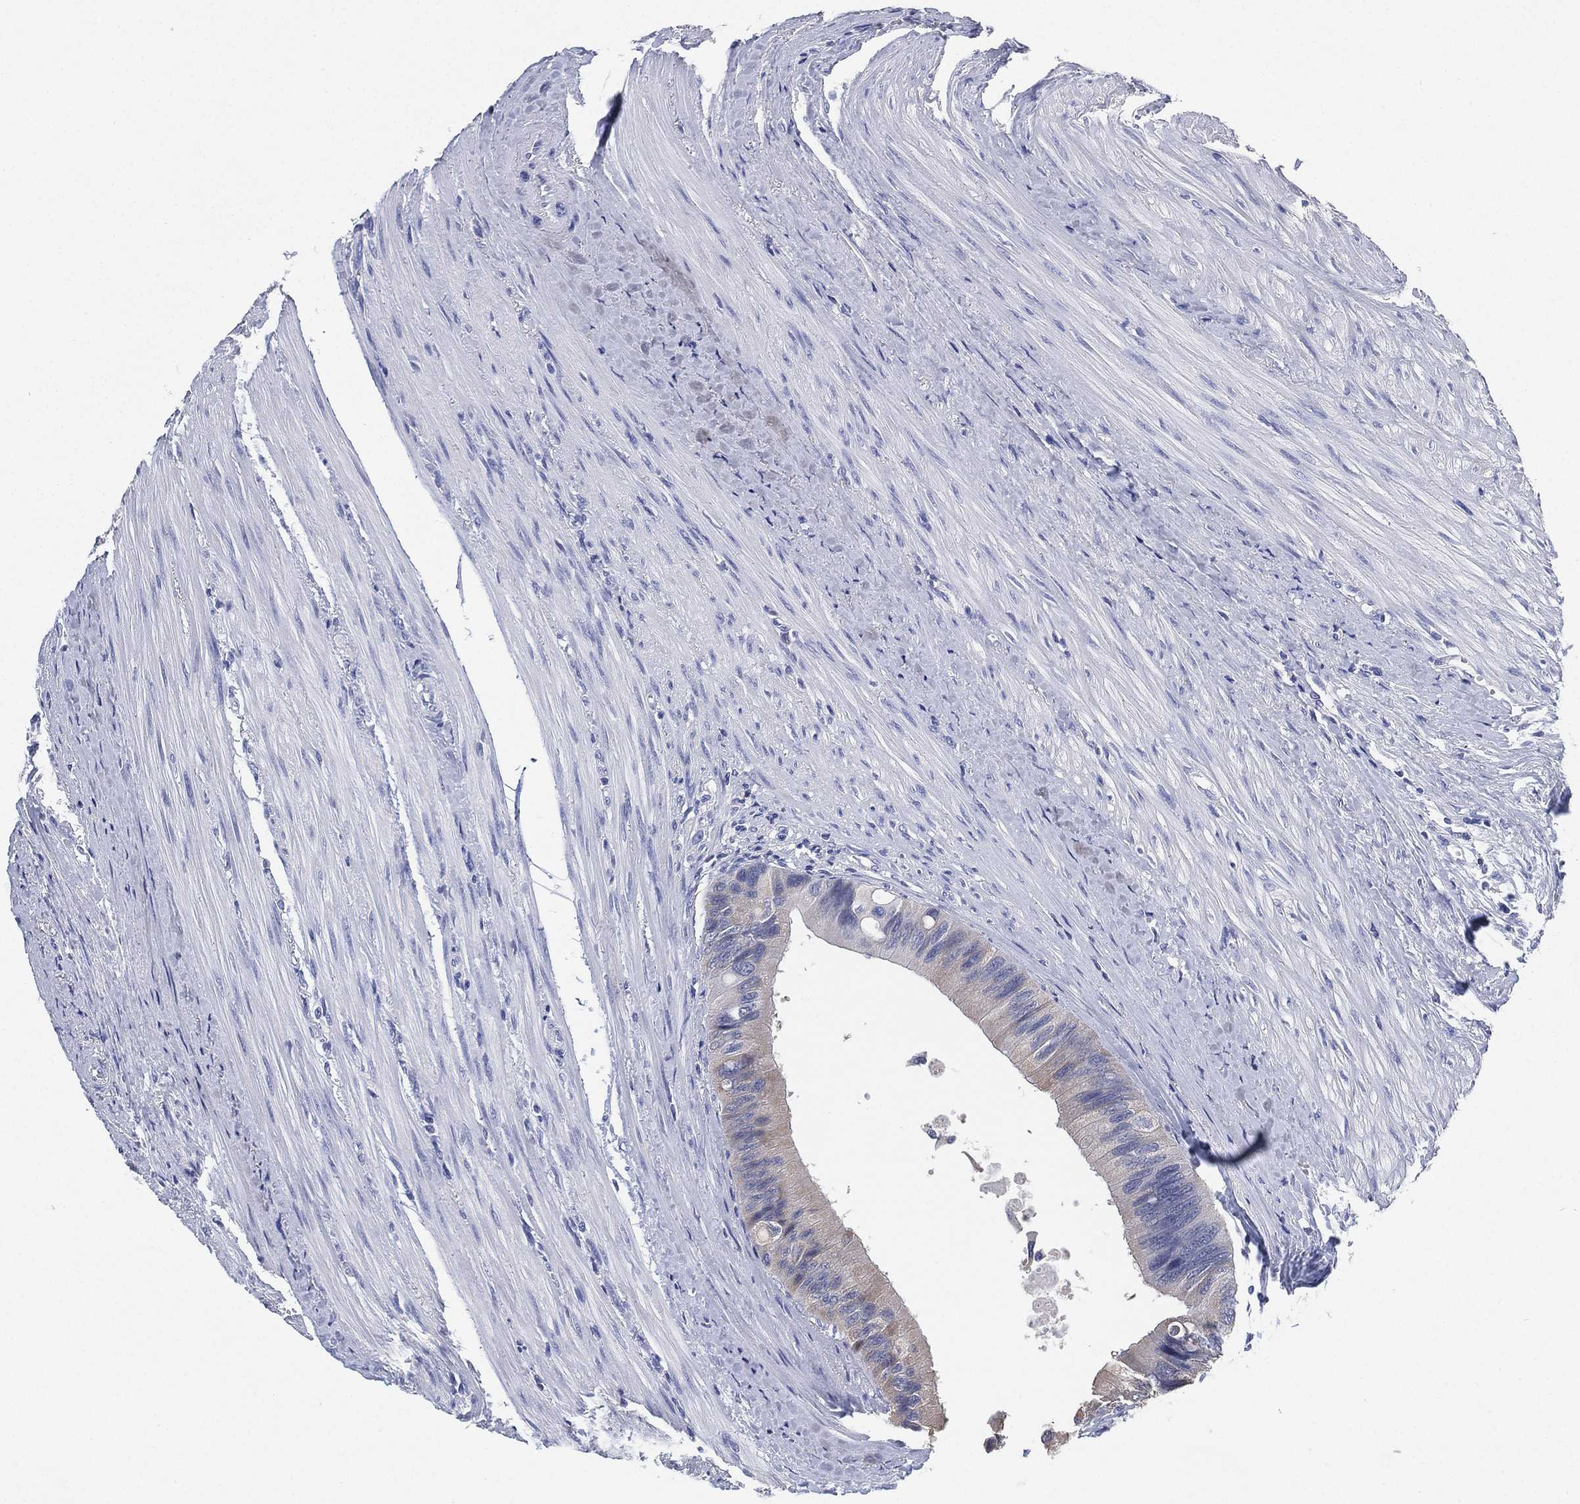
{"staining": {"intensity": "negative", "quantity": "none", "location": "none"}, "tissue": "colorectal cancer", "cell_type": "Tumor cells", "image_type": "cancer", "snomed": [{"axis": "morphology", "description": "Normal tissue, NOS"}, {"axis": "morphology", "description": "Adenocarcinoma, NOS"}, {"axis": "topography", "description": "Colon"}], "caption": "There is no significant staining in tumor cells of colorectal adenocarcinoma.", "gene": "IYD", "patient": {"sex": "male", "age": 65}}